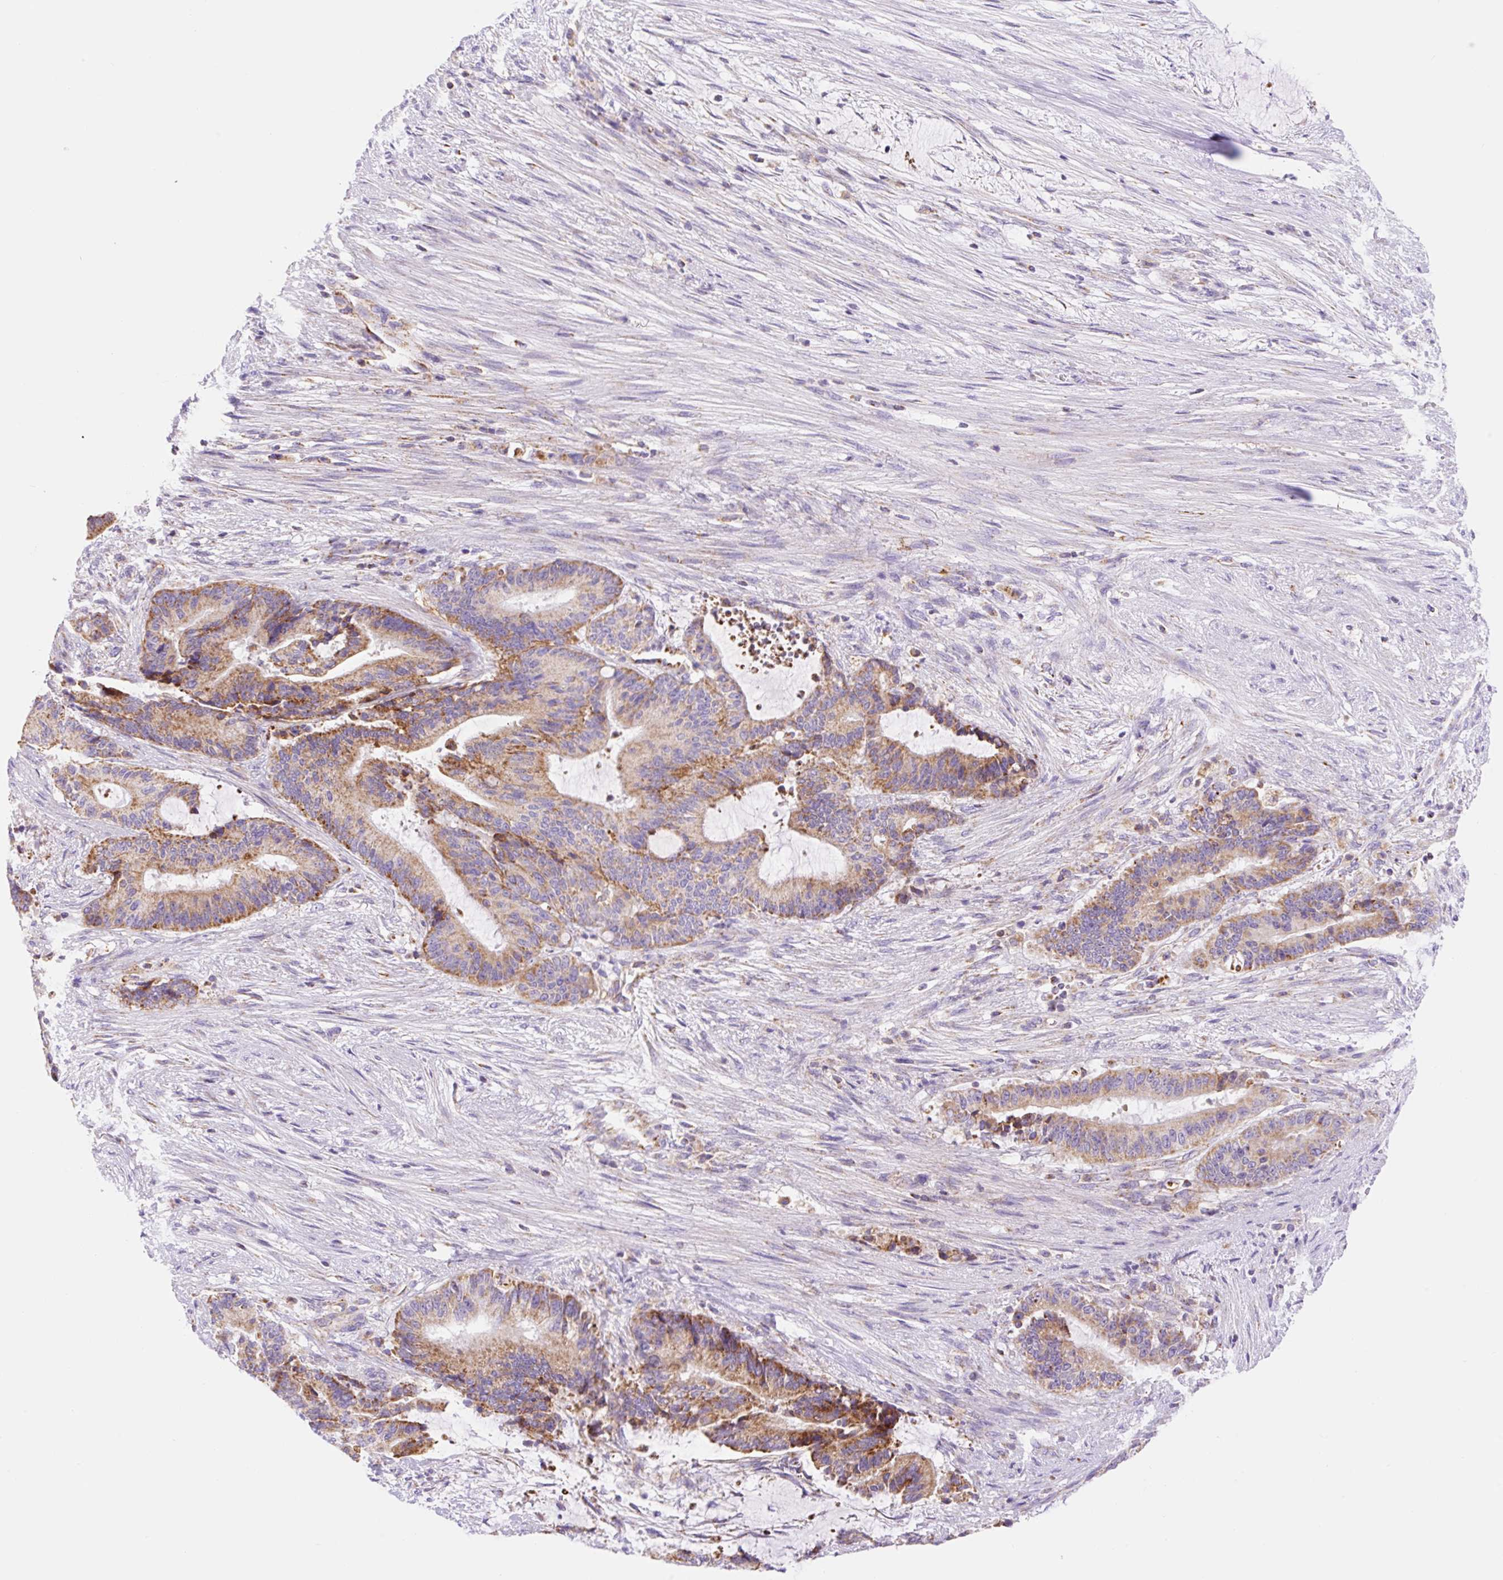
{"staining": {"intensity": "moderate", "quantity": ">75%", "location": "cytoplasmic/membranous"}, "tissue": "liver cancer", "cell_type": "Tumor cells", "image_type": "cancer", "snomed": [{"axis": "morphology", "description": "Normal tissue, NOS"}, {"axis": "morphology", "description": "Cholangiocarcinoma"}, {"axis": "topography", "description": "Liver"}, {"axis": "topography", "description": "Peripheral nerve tissue"}], "caption": "DAB immunohistochemical staining of human liver cancer (cholangiocarcinoma) displays moderate cytoplasmic/membranous protein staining in about >75% of tumor cells. The protein of interest is stained brown, and the nuclei are stained in blue (DAB (3,3'-diaminobenzidine) IHC with brightfield microscopy, high magnification).", "gene": "ETNK2", "patient": {"sex": "female", "age": 73}}